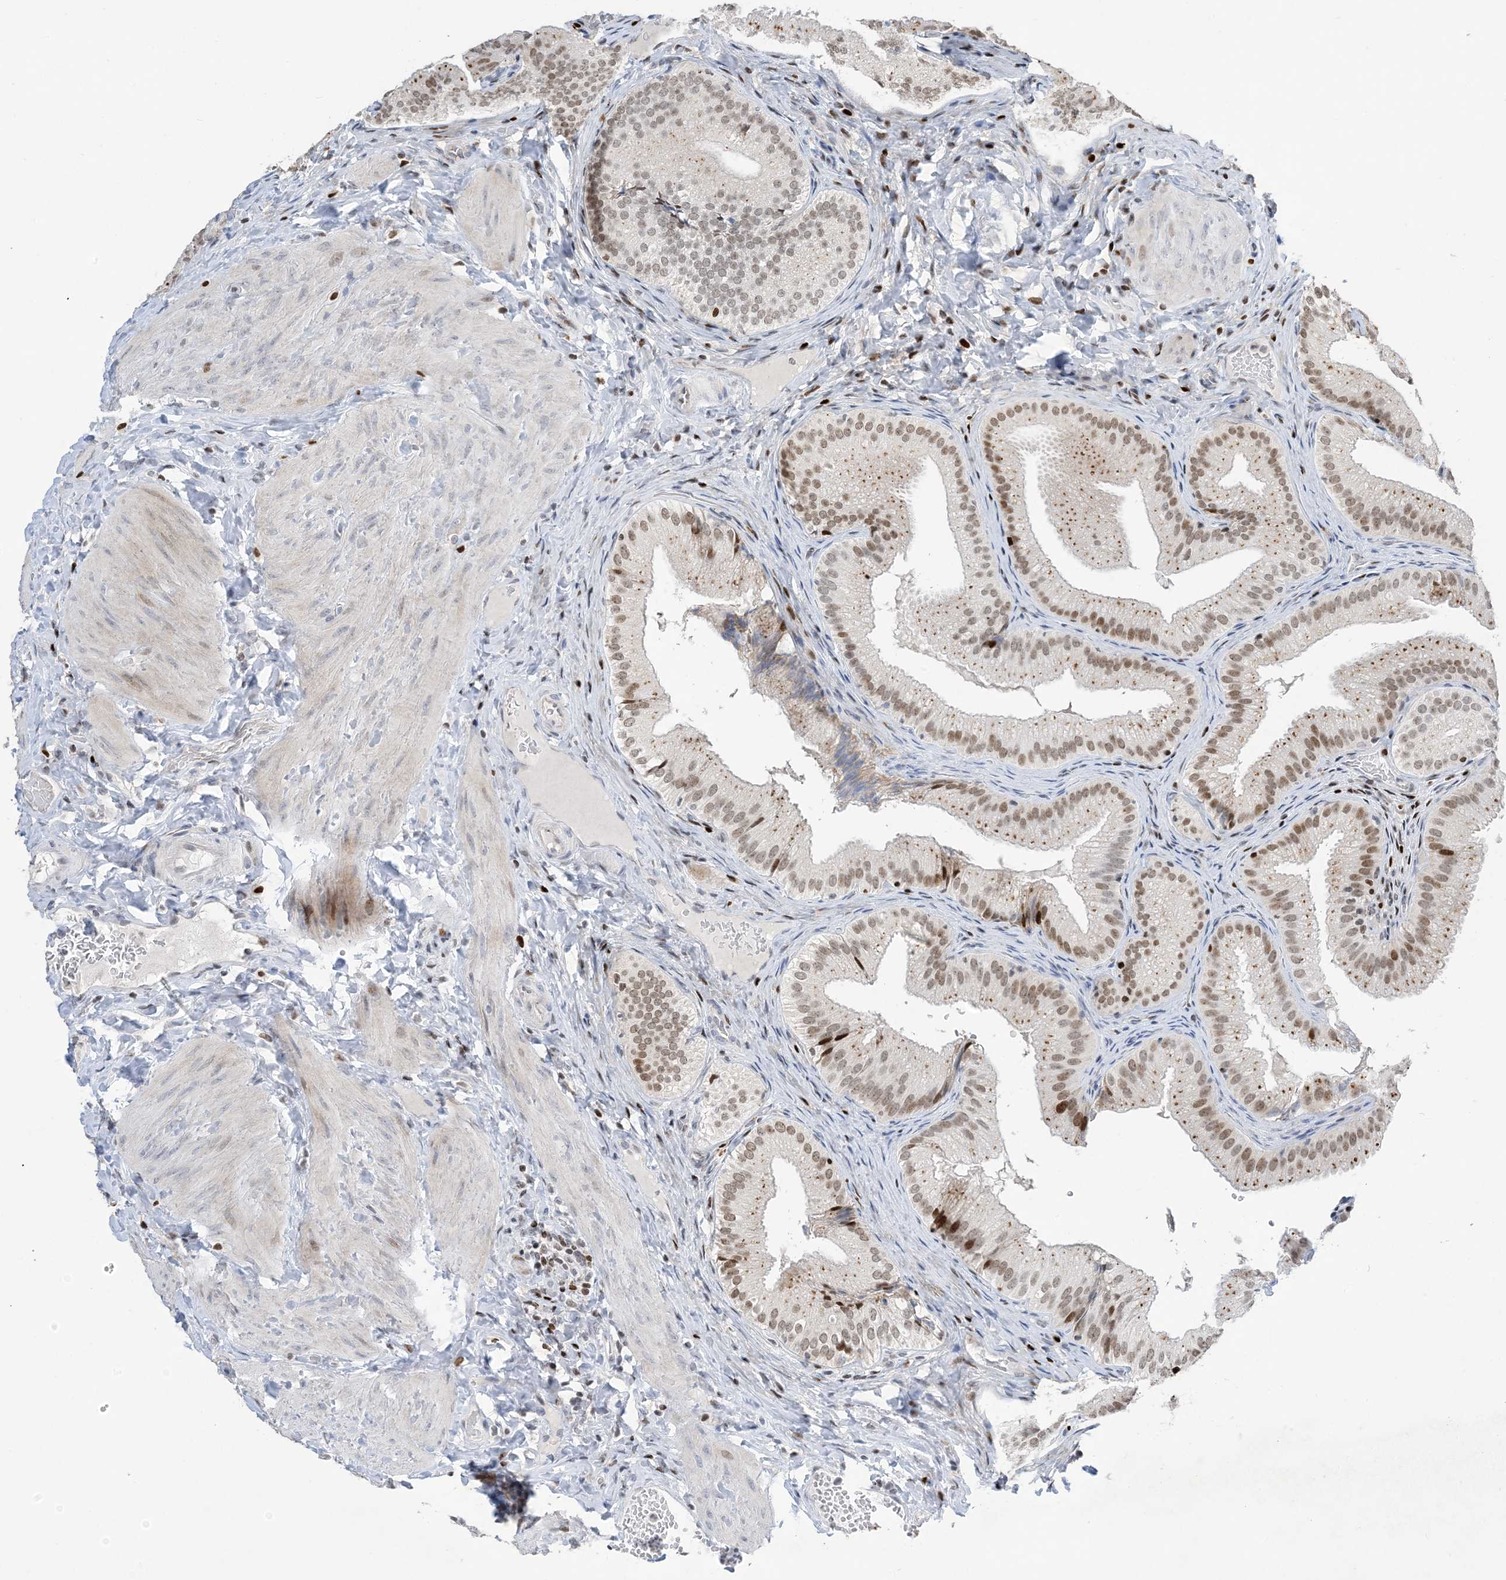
{"staining": {"intensity": "strong", "quantity": "25%-75%", "location": "cytoplasmic/membranous,nuclear"}, "tissue": "gallbladder", "cell_type": "Glandular cells", "image_type": "normal", "snomed": [{"axis": "morphology", "description": "Normal tissue, NOS"}, {"axis": "topography", "description": "Gallbladder"}], "caption": "Immunohistochemistry (IHC) (DAB (3,3'-diaminobenzidine)) staining of benign human gallbladder shows strong cytoplasmic/membranous,nuclear protein positivity in approximately 25%-75% of glandular cells. (DAB = brown stain, brightfield microscopy at high magnification).", "gene": "SLC25A53", "patient": {"sex": "female", "age": 30}}